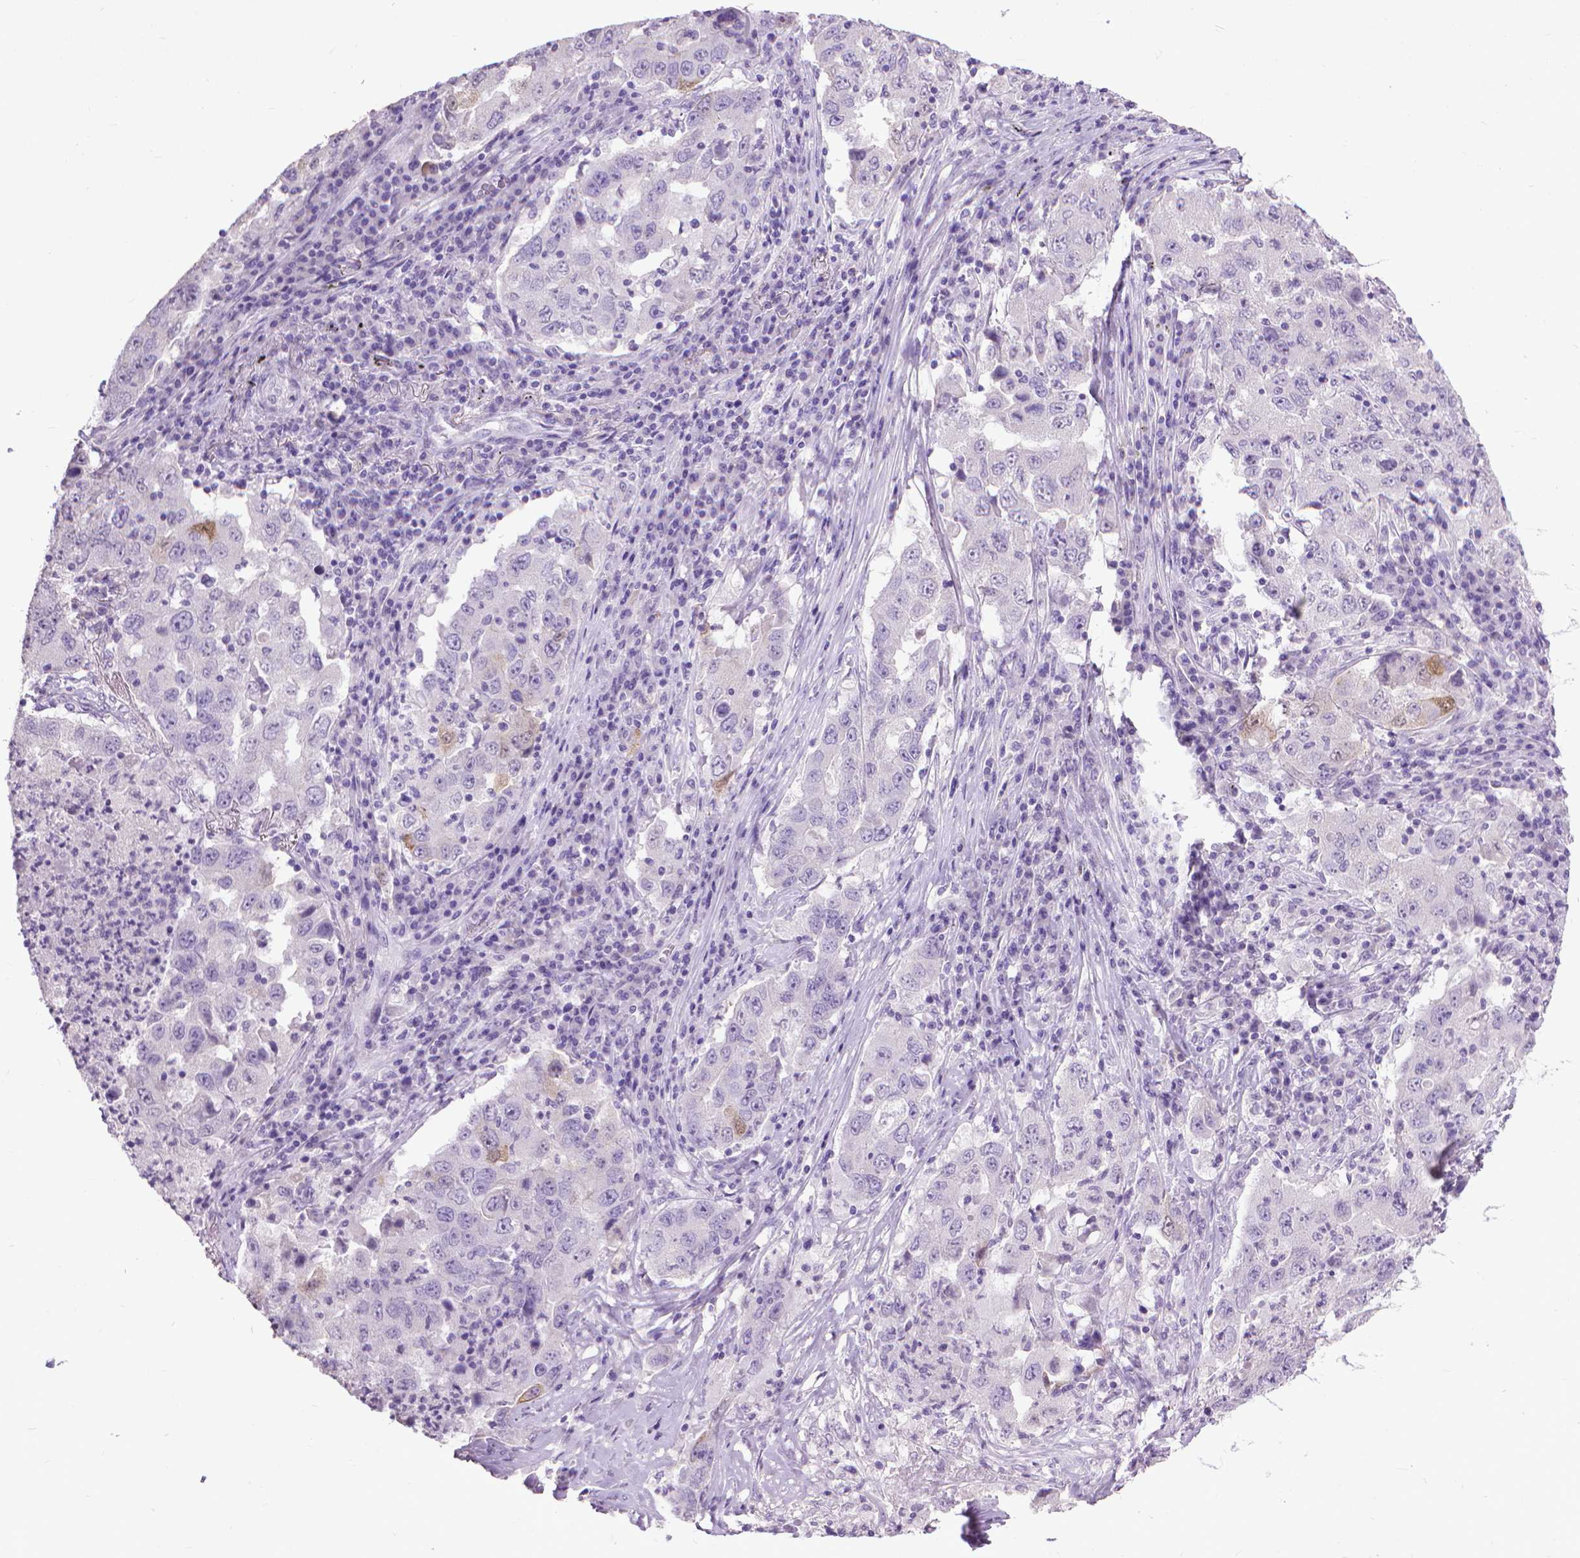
{"staining": {"intensity": "negative", "quantity": "none", "location": "none"}, "tissue": "lung cancer", "cell_type": "Tumor cells", "image_type": "cancer", "snomed": [{"axis": "morphology", "description": "Adenocarcinoma, NOS"}, {"axis": "topography", "description": "Lung"}], "caption": "Tumor cells show no significant protein expression in lung cancer. (DAB (3,3'-diaminobenzidine) IHC with hematoxylin counter stain).", "gene": "KRT5", "patient": {"sex": "male", "age": 73}}